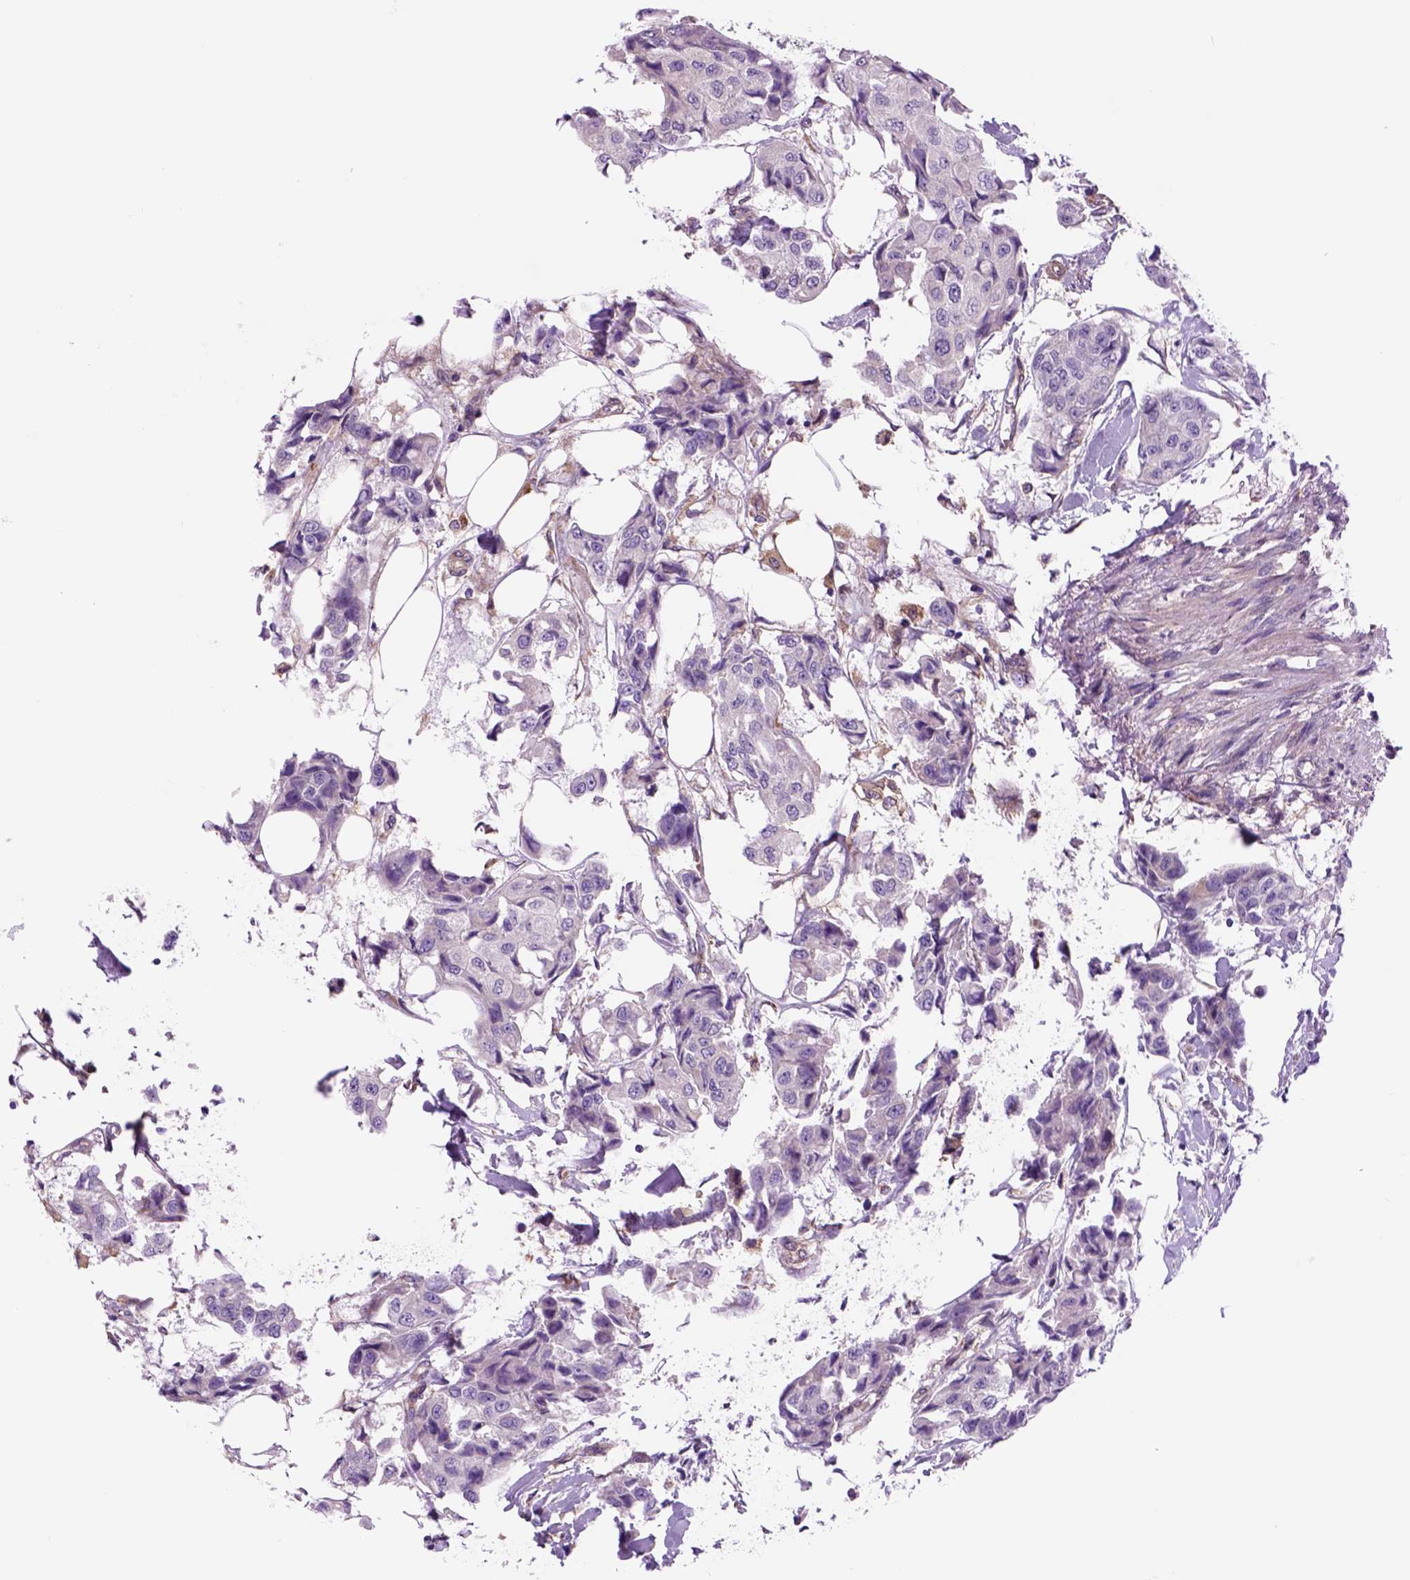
{"staining": {"intensity": "negative", "quantity": "none", "location": "none"}, "tissue": "breast cancer", "cell_type": "Tumor cells", "image_type": "cancer", "snomed": [{"axis": "morphology", "description": "Duct carcinoma"}, {"axis": "topography", "description": "Breast"}, {"axis": "topography", "description": "Lymph node"}], "caption": "A micrograph of infiltrating ductal carcinoma (breast) stained for a protein reveals no brown staining in tumor cells. Brightfield microscopy of IHC stained with DAB (brown) and hematoxylin (blue), captured at high magnification.", "gene": "PIAS3", "patient": {"sex": "female", "age": 80}}